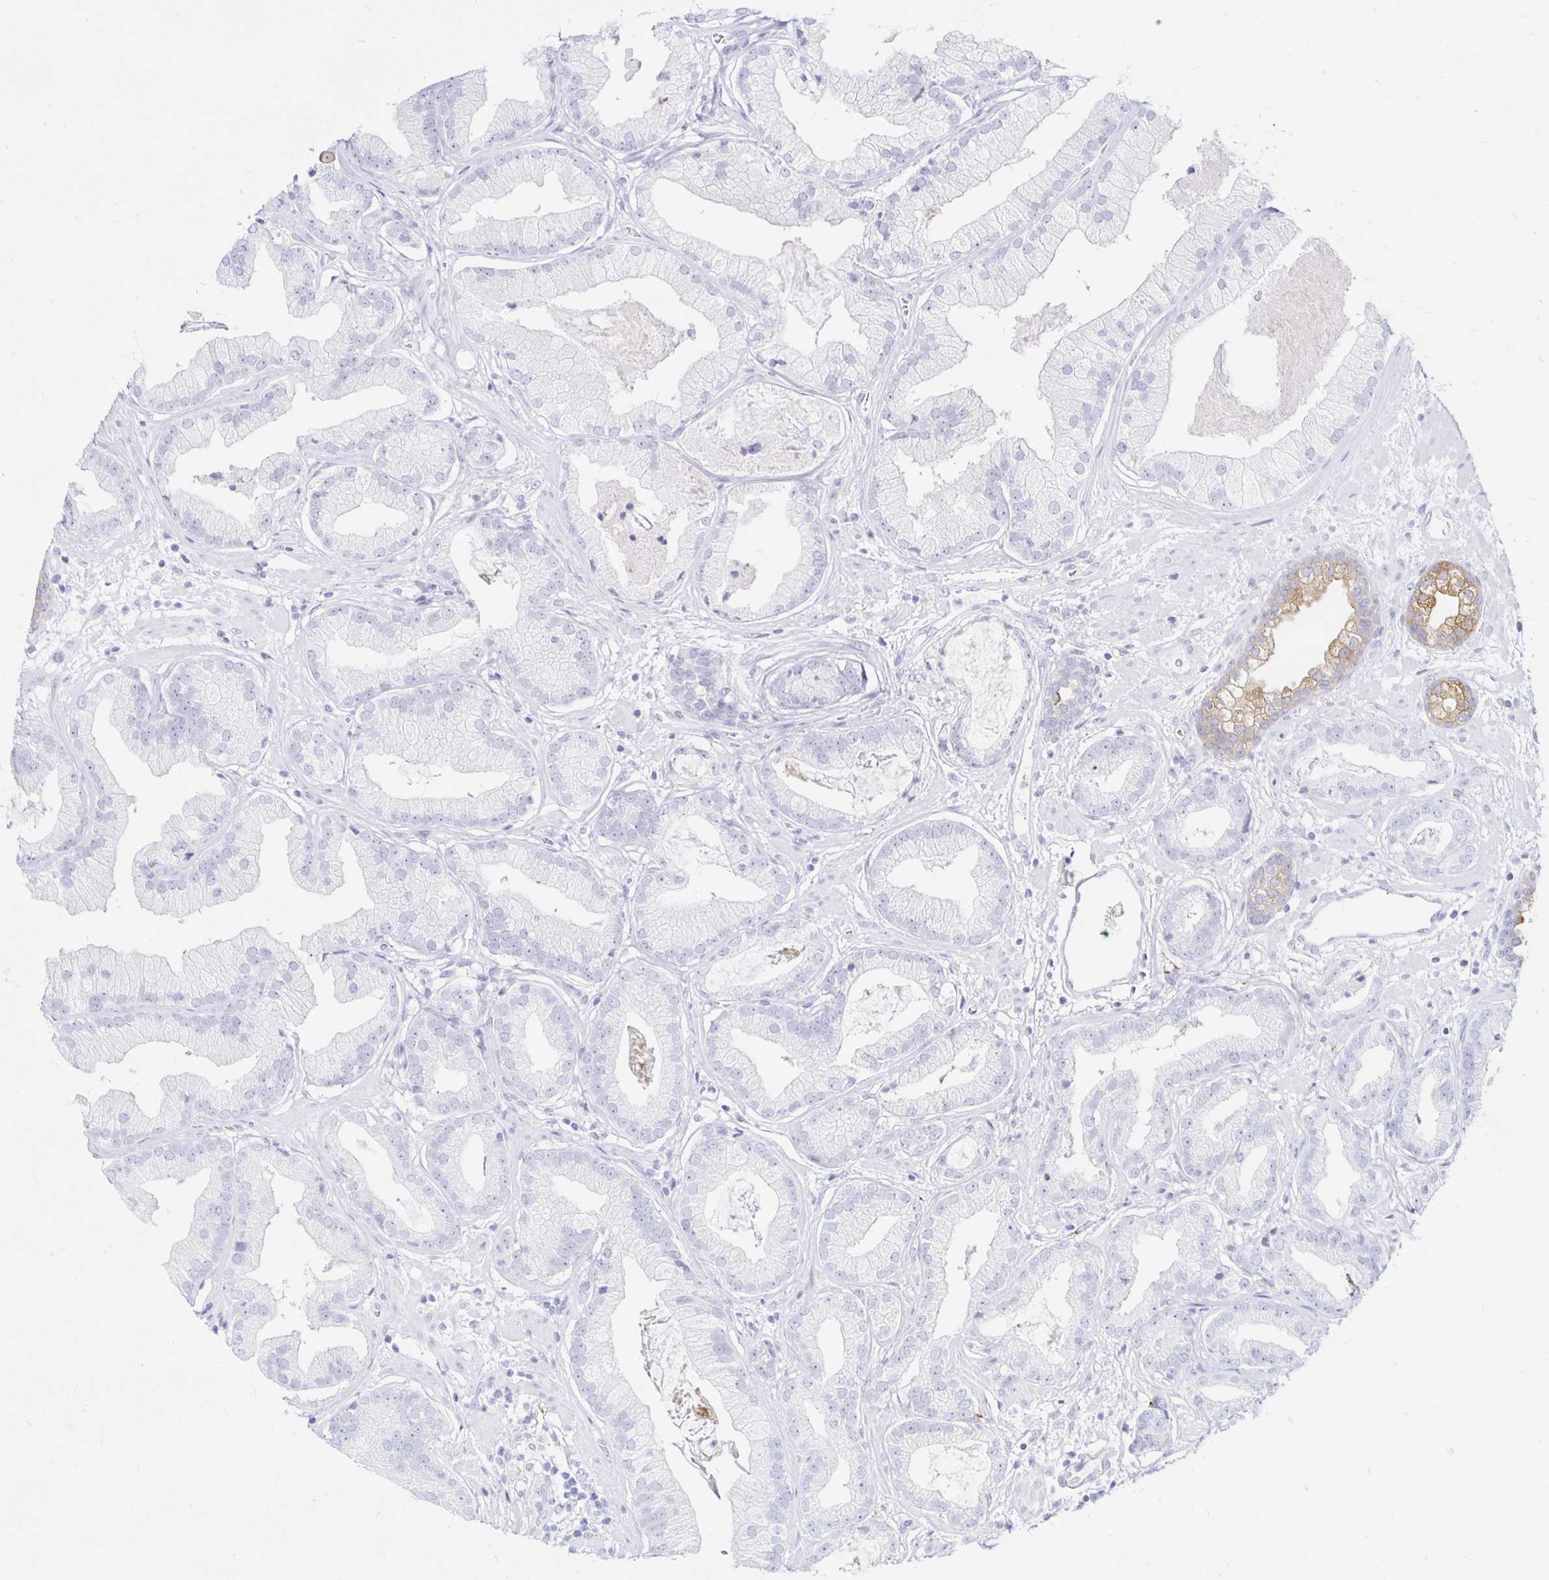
{"staining": {"intensity": "weak", "quantity": "<25%", "location": "cytoplasmic/membranous"}, "tissue": "prostate cancer", "cell_type": "Tumor cells", "image_type": "cancer", "snomed": [{"axis": "morphology", "description": "Adenocarcinoma, Low grade"}, {"axis": "topography", "description": "Prostate"}], "caption": "There is no significant positivity in tumor cells of prostate cancer (adenocarcinoma (low-grade)).", "gene": "TIMP1", "patient": {"sex": "male", "age": 62}}